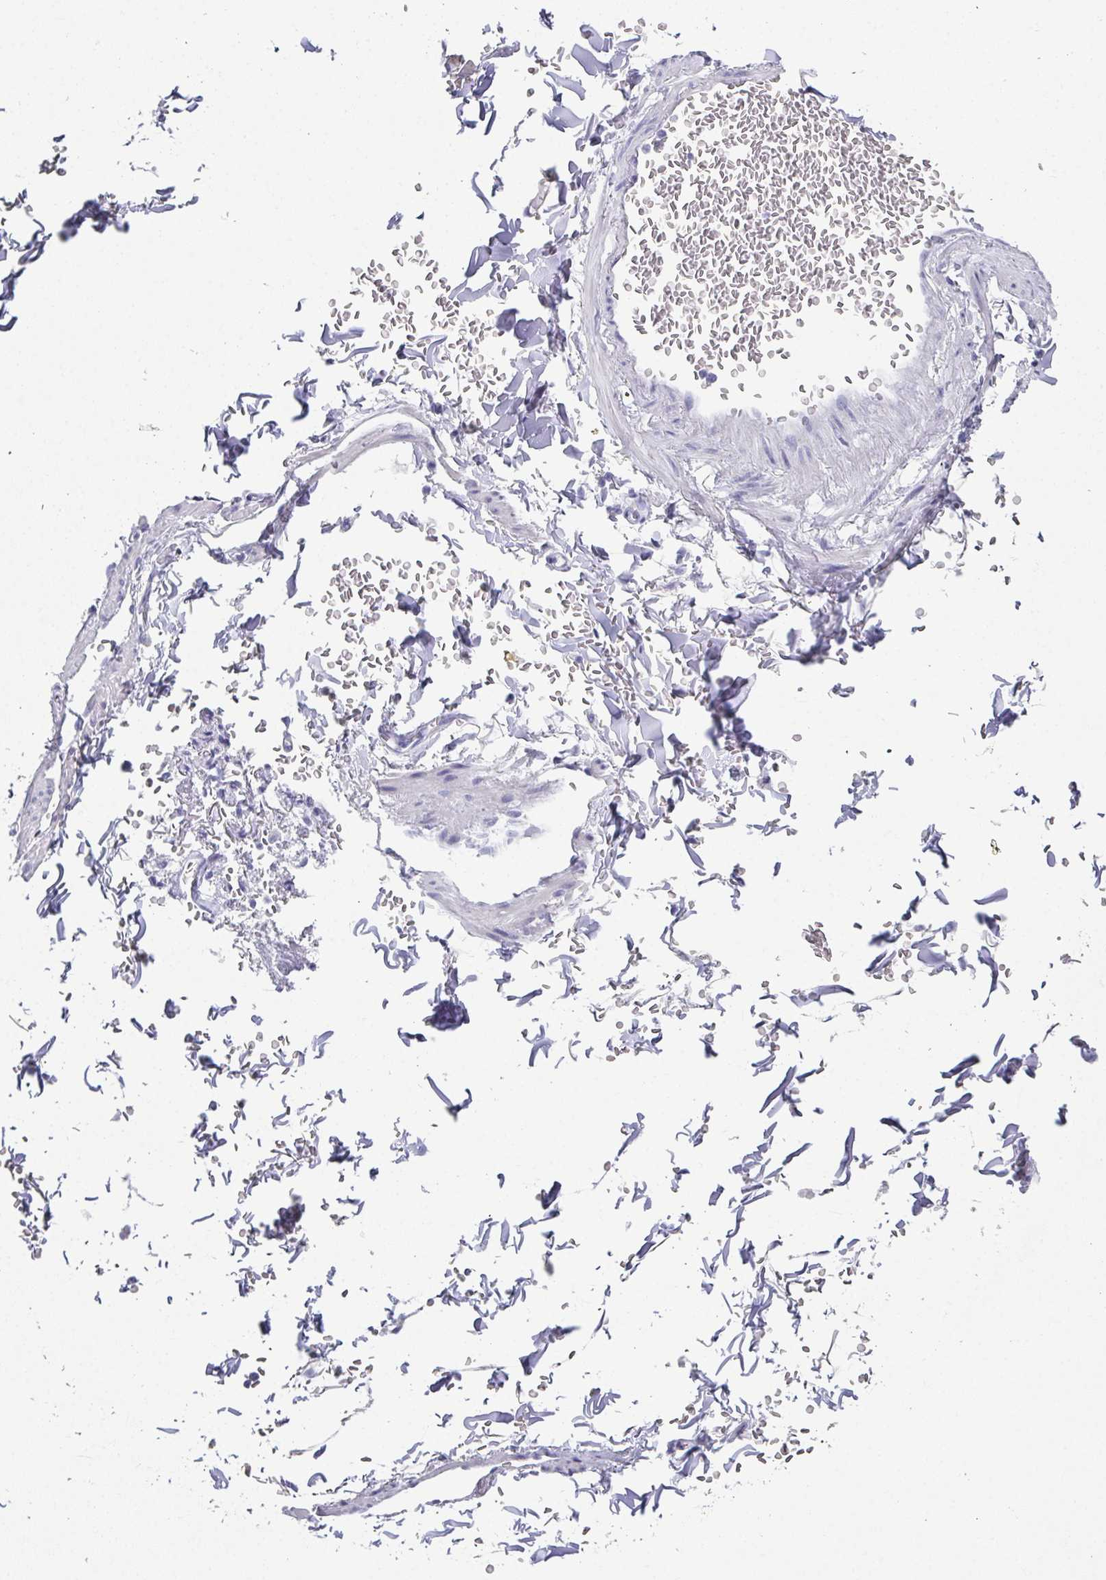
{"staining": {"intensity": "negative", "quantity": "none", "location": "none"}, "tissue": "adipose tissue", "cell_type": "Adipocytes", "image_type": "normal", "snomed": [{"axis": "morphology", "description": "Normal tissue, NOS"}, {"axis": "topography", "description": "Cartilage tissue"}, {"axis": "topography", "description": "Bronchus"}, {"axis": "topography", "description": "Peripheral nerve tissue"}], "caption": "There is no significant expression in adipocytes of adipose tissue. The staining is performed using DAB brown chromogen with nuclei counter-stained in using hematoxylin.", "gene": "SYCP1", "patient": {"sex": "male", "age": 67}}